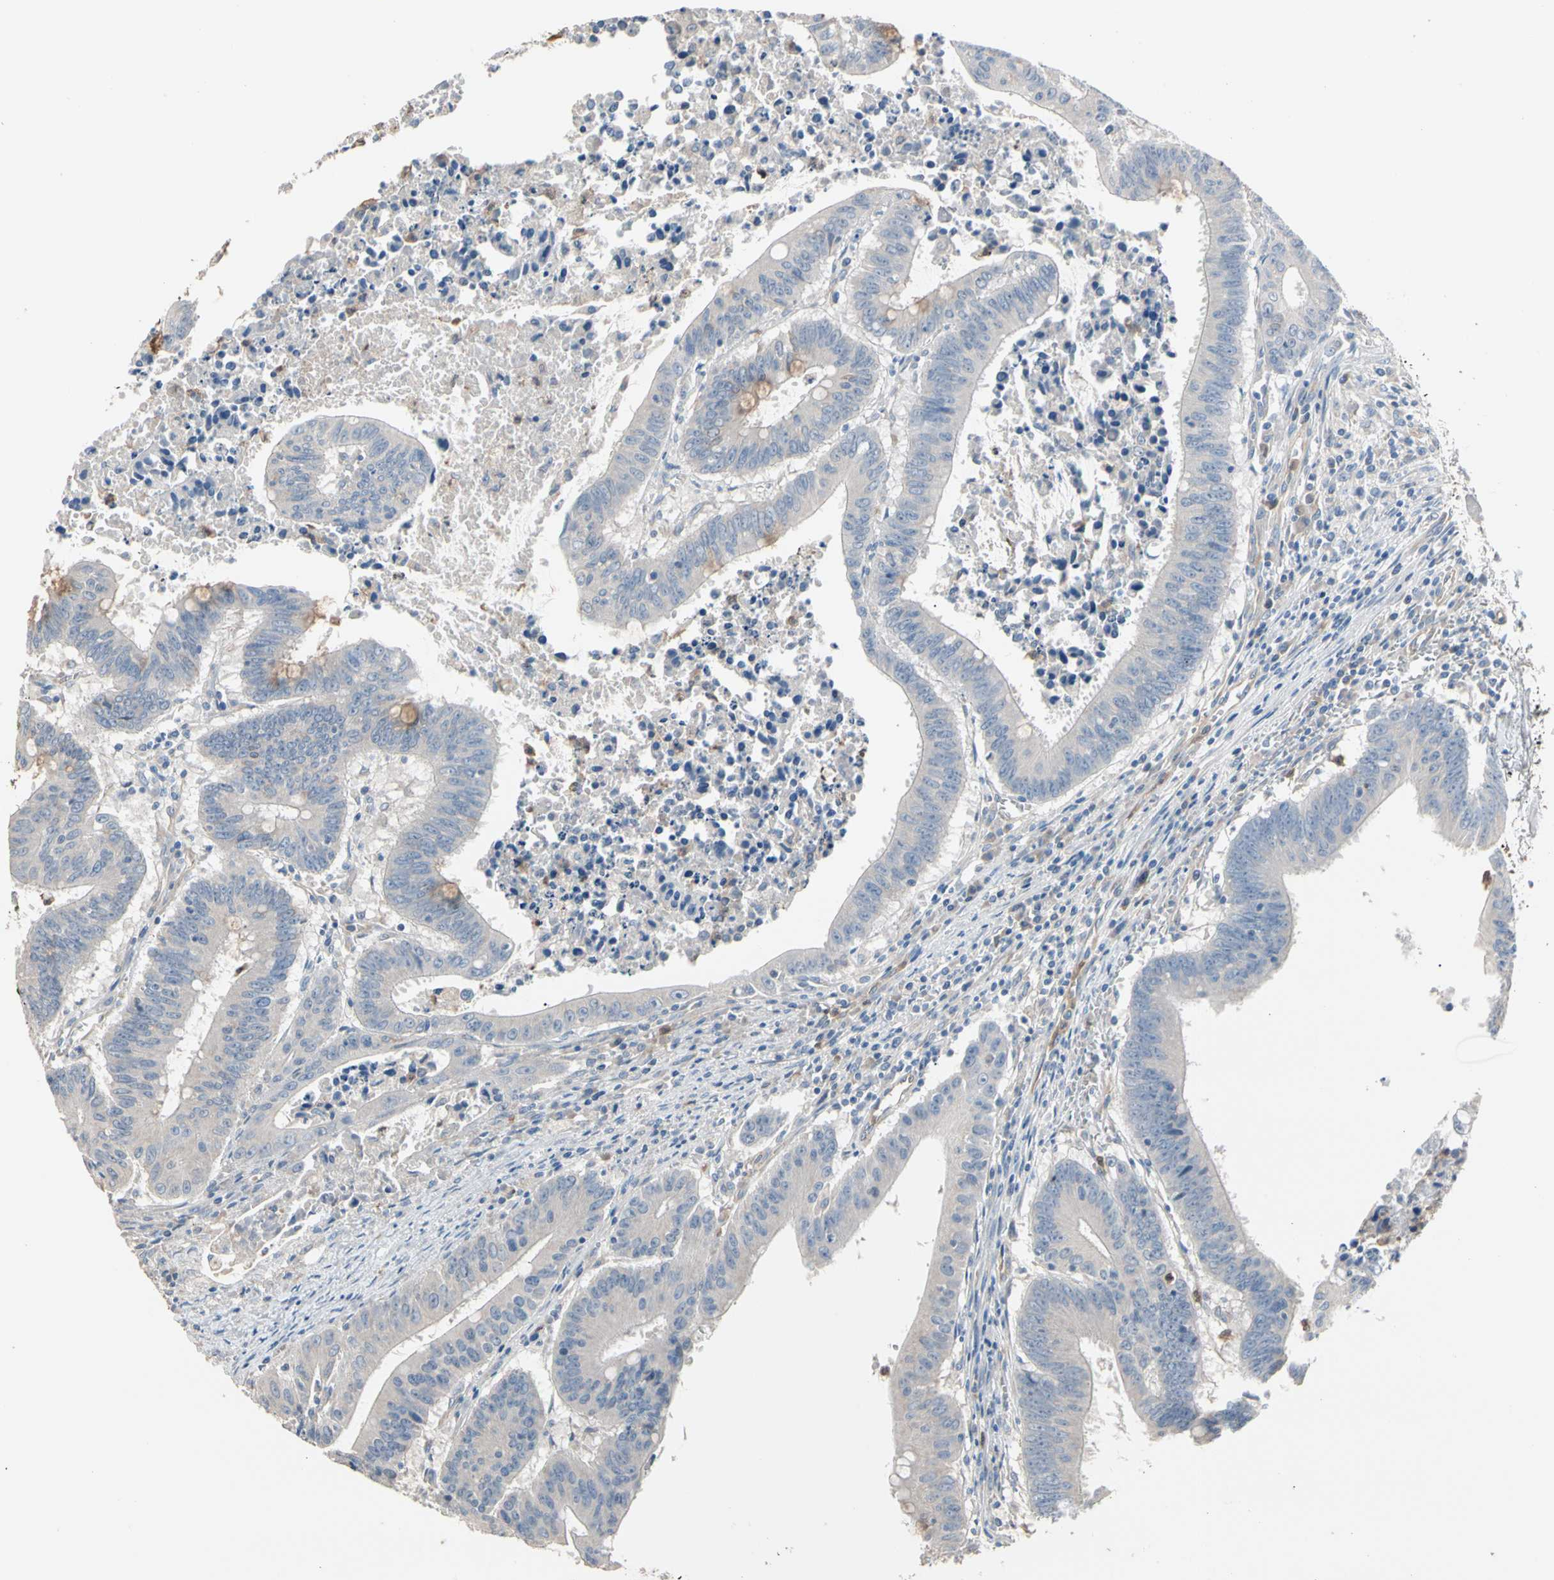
{"staining": {"intensity": "weak", "quantity": "<25%", "location": "cytoplasmic/membranous"}, "tissue": "colorectal cancer", "cell_type": "Tumor cells", "image_type": "cancer", "snomed": [{"axis": "morphology", "description": "Adenocarcinoma, NOS"}, {"axis": "topography", "description": "Colon"}], "caption": "The IHC photomicrograph has no significant staining in tumor cells of colorectal cancer (adenocarcinoma) tissue.", "gene": "BBOX1", "patient": {"sex": "male", "age": 45}}